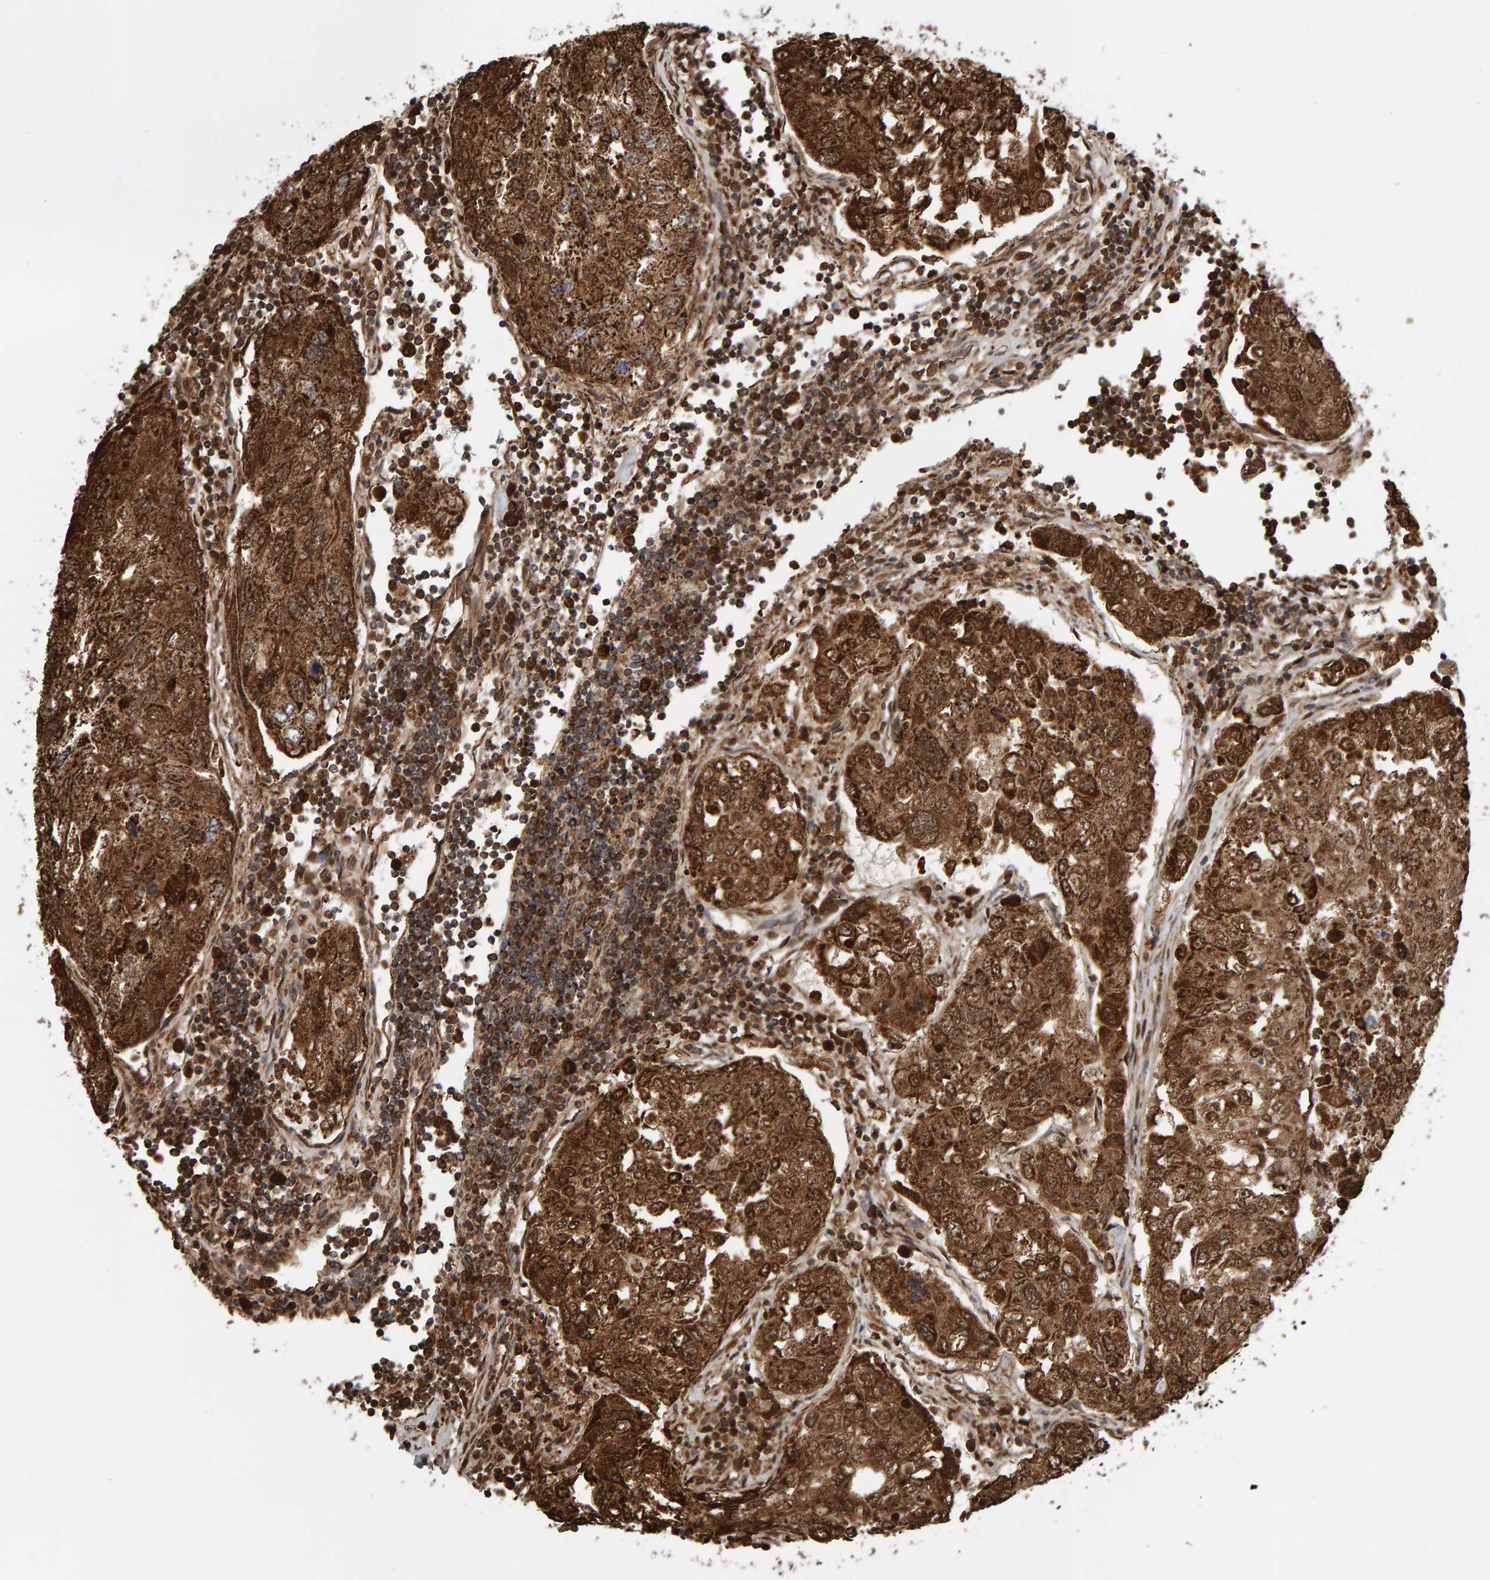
{"staining": {"intensity": "strong", "quantity": ">75%", "location": "cytoplasmic/membranous,nuclear"}, "tissue": "urothelial cancer", "cell_type": "Tumor cells", "image_type": "cancer", "snomed": [{"axis": "morphology", "description": "Urothelial carcinoma, High grade"}, {"axis": "topography", "description": "Lymph node"}, {"axis": "topography", "description": "Urinary bladder"}], "caption": "Approximately >75% of tumor cells in human urothelial cancer show strong cytoplasmic/membranous and nuclear protein staining as visualized by brown immunohistochemical staining.", "gene": "MRPL45", "patient": {"sex": "male", "age": 51}}